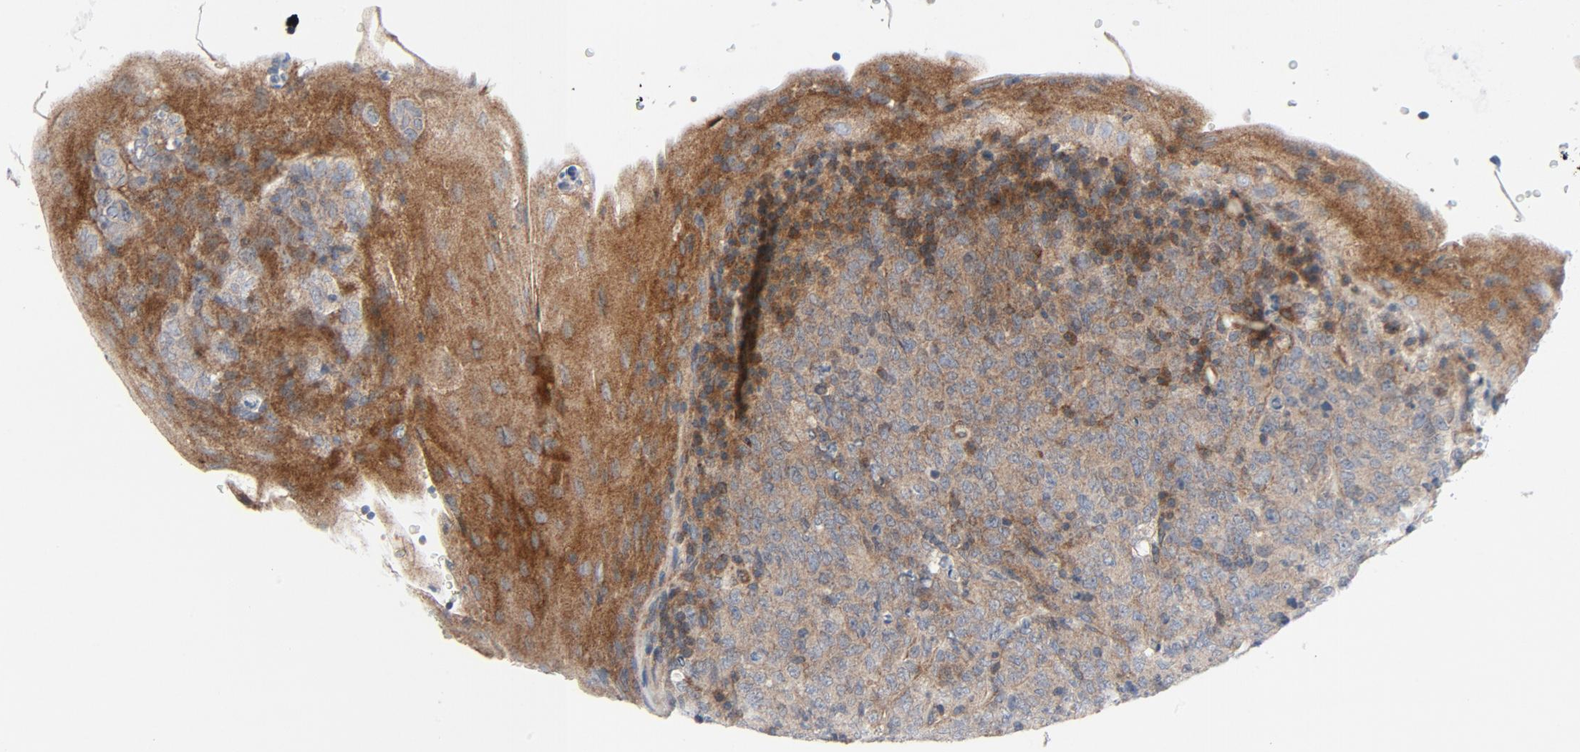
{"staining": {"intensity": "moderate", "quantity": ">75%", "location": "cytoplasmic/membranous"}, "tissue": "lymphoma", "cell_type": "Tumor cells", "image_type": "cancer", "snomed": [{"axis": "morphology", "description": "Malignant lymphoma, non-Hodgkin's type, High grade"}, {"axis": "topography", "description": "Tonsil"}], "caption": "Lymphoma stained with a protein marker reveals moderate staining in tumor cells.", "gene": "TSG101", "patient": {"sex": "female", "age": 36}}